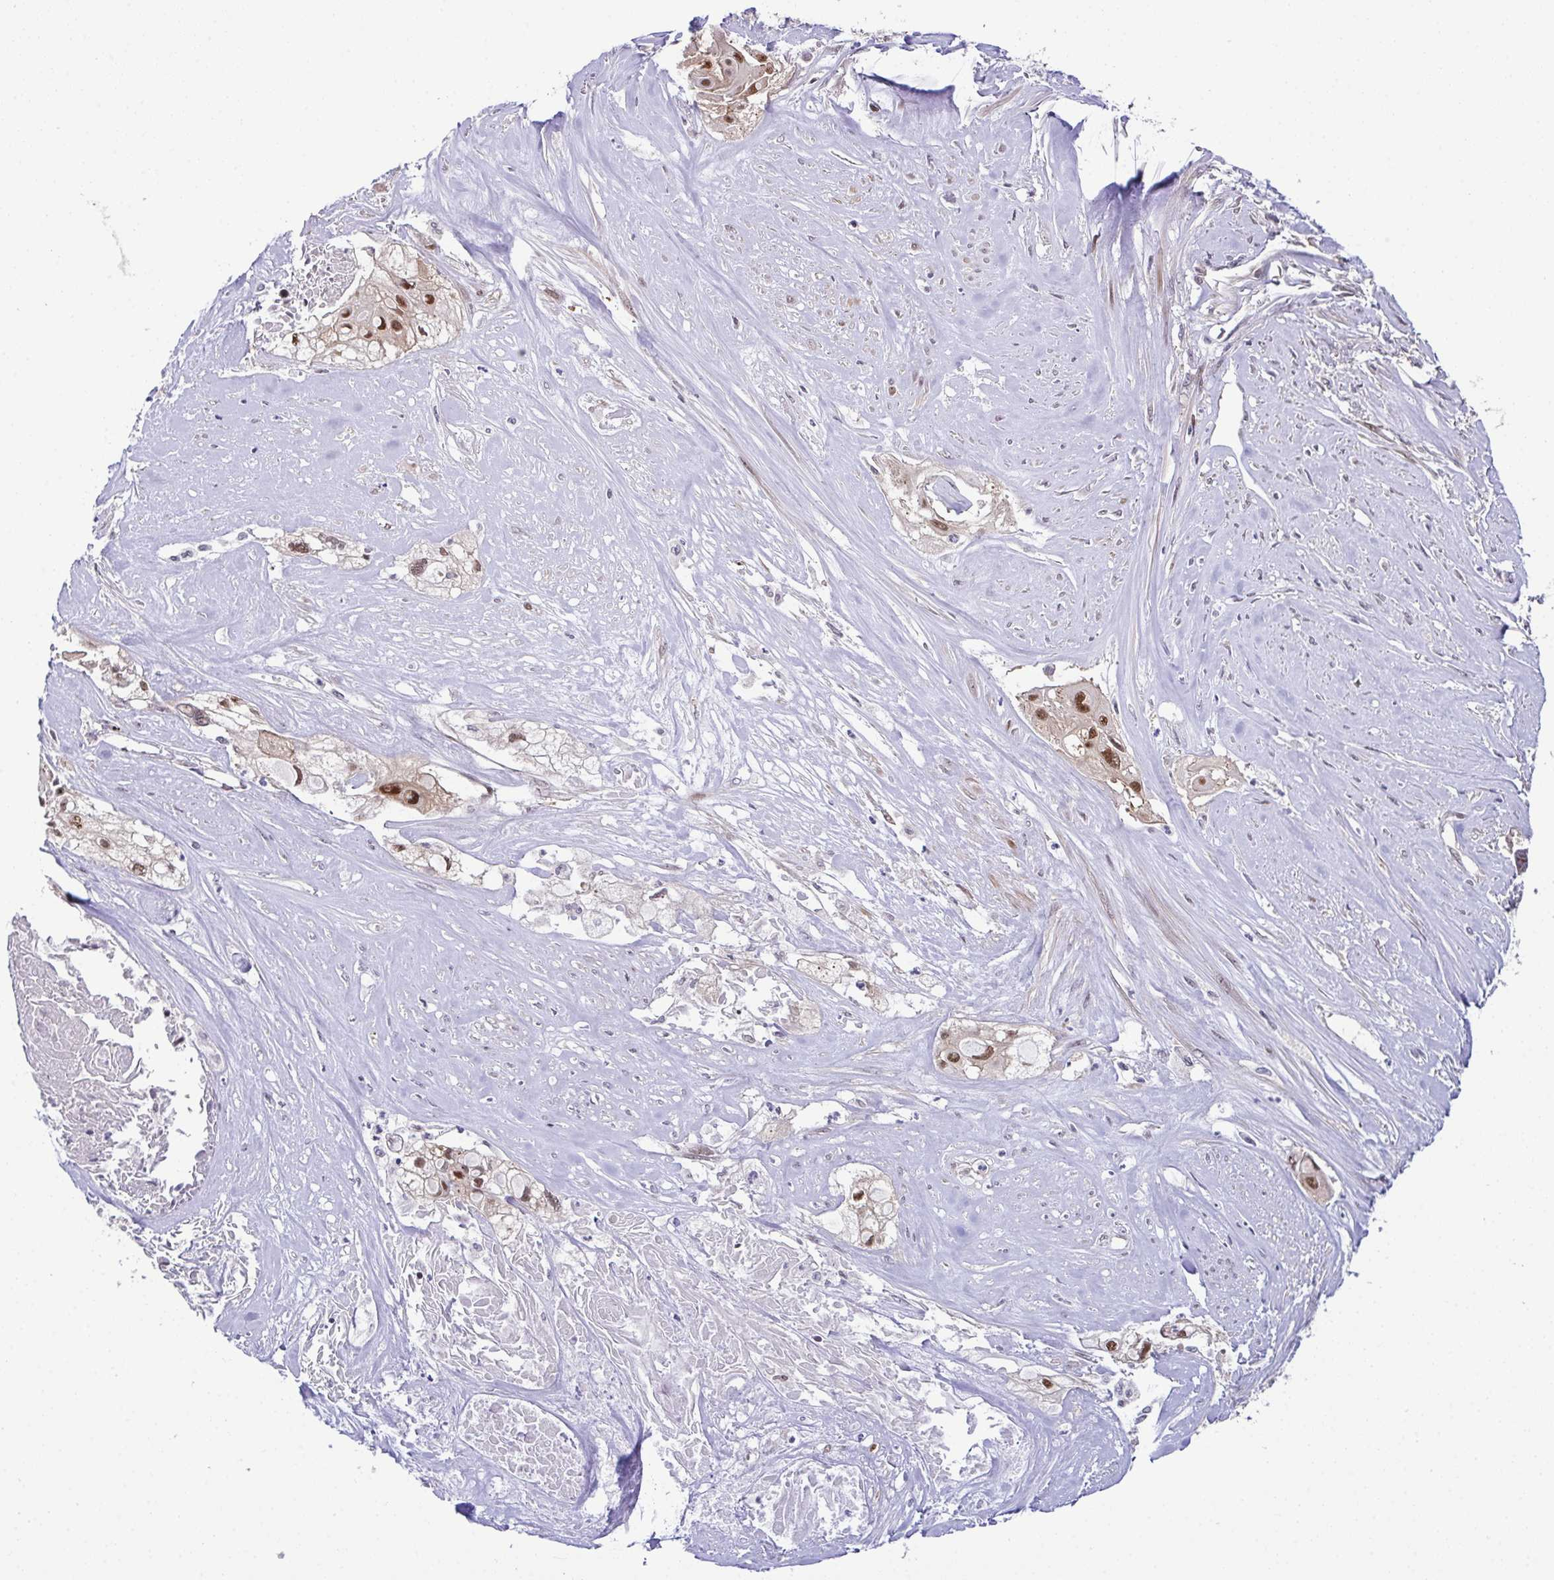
{"staining": {"intensity": "moderate", "quantity": ">75%", "location": "nuclear"}, "tissue": "cervical cancer", "cell_type": "Tumor cells", "image_type": "cancer", "snomed": [{"axis": "morphology", "description": "Squamous cell carcinoma, NOS"}, {"axis": "topography", "description": "Cervix"}], "caption": "Protein analysis of cervical cancer tissue displays moderate nuclear positivity in approximately >75% of tumor cells.", "gene": "DNAJB1", "patient": {"sex": "female", "age": 49}}